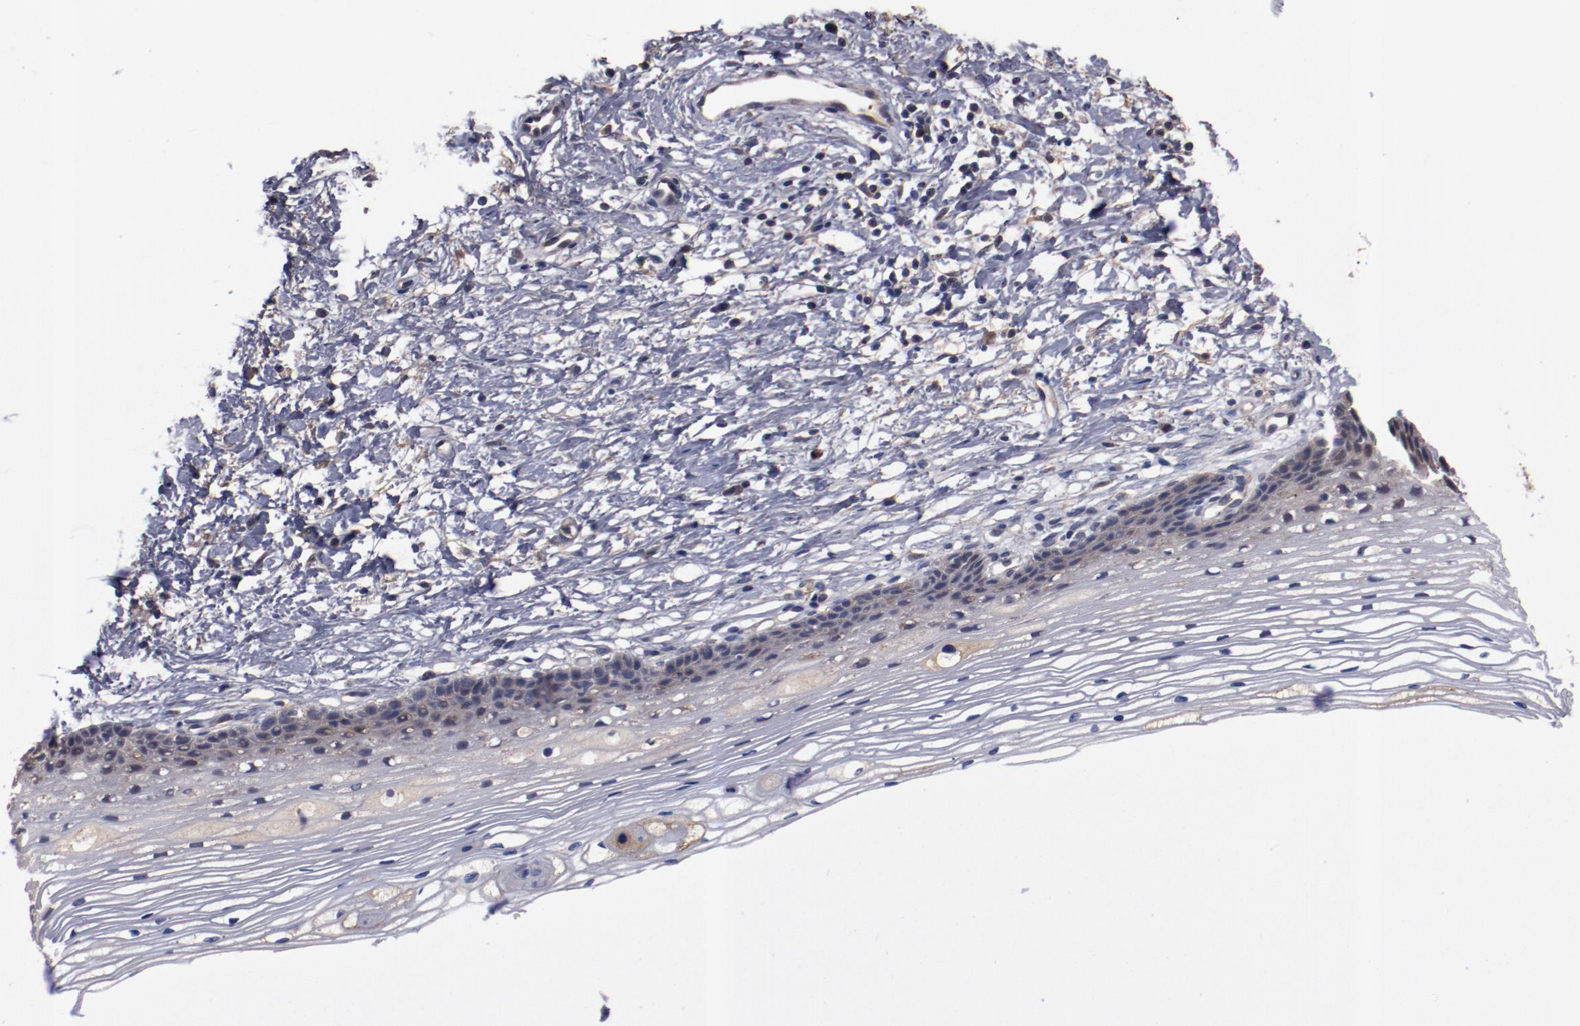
{"staining": {"intensity": "moderate", "quantity": "25%-75%", "location": "cytoplasmic/membranous"}, "tissue": "cervix", "cell_type": "Glandular cells", "image_type": "normal", "snomed": [{"axis": "morphology", "description": "Normal tissue, NOS"}, {"axis": "topography", "description": "Cervix"}], "caption": "Immunohistochemical staining of benign cervix displays moderate cytoplasmic/membranous protein staining in approximately 25%-75% of glandular cells.", "gene": "DNAAF2", "patient": {"sex": "female", "age": 77}}